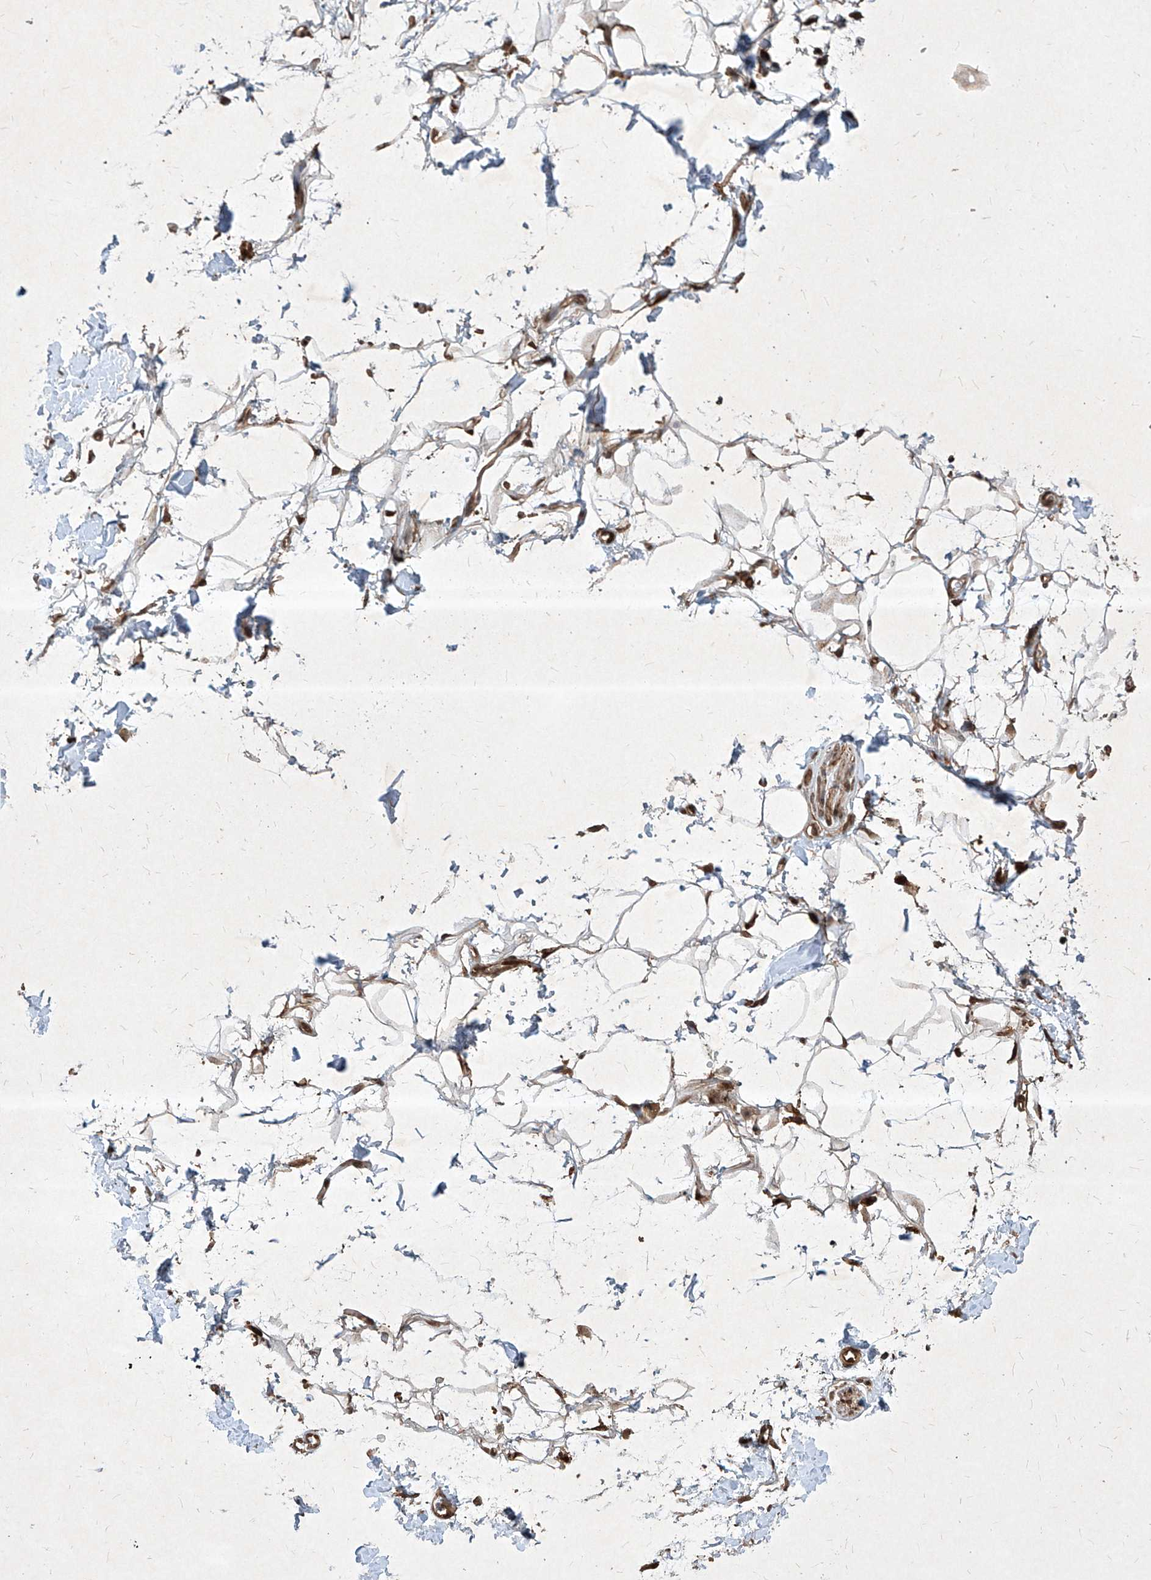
{"staining": {"intensity": "moderate", "quantity": ">75%", "location": "cytoplasmic/membranous,nuclear"}, "tissue": "adipose tissue", "cell_type": "Adipocytes", "image_type": "normal", "snomed": [{"axis": "morphology", "description": "Normal tissue, NOS"}, {"axis": "morphology", "description": "Adenocarcinoma, NOS"}, {"axis": "topography", "description": "Pancreas"}, {"axis": "topography", "description": "Peripheral nerve tissue"}], "caption": "Immunohistochemical staining of normal human adipose tissue shows >75% levels of moderate cytoplasmic/membranous,nuclear protein staining in about >75% of adipocytes. Nuclei are stained in blue.", "gene": "MAGED2", "patient": {"sex": "male", "age": 59}}